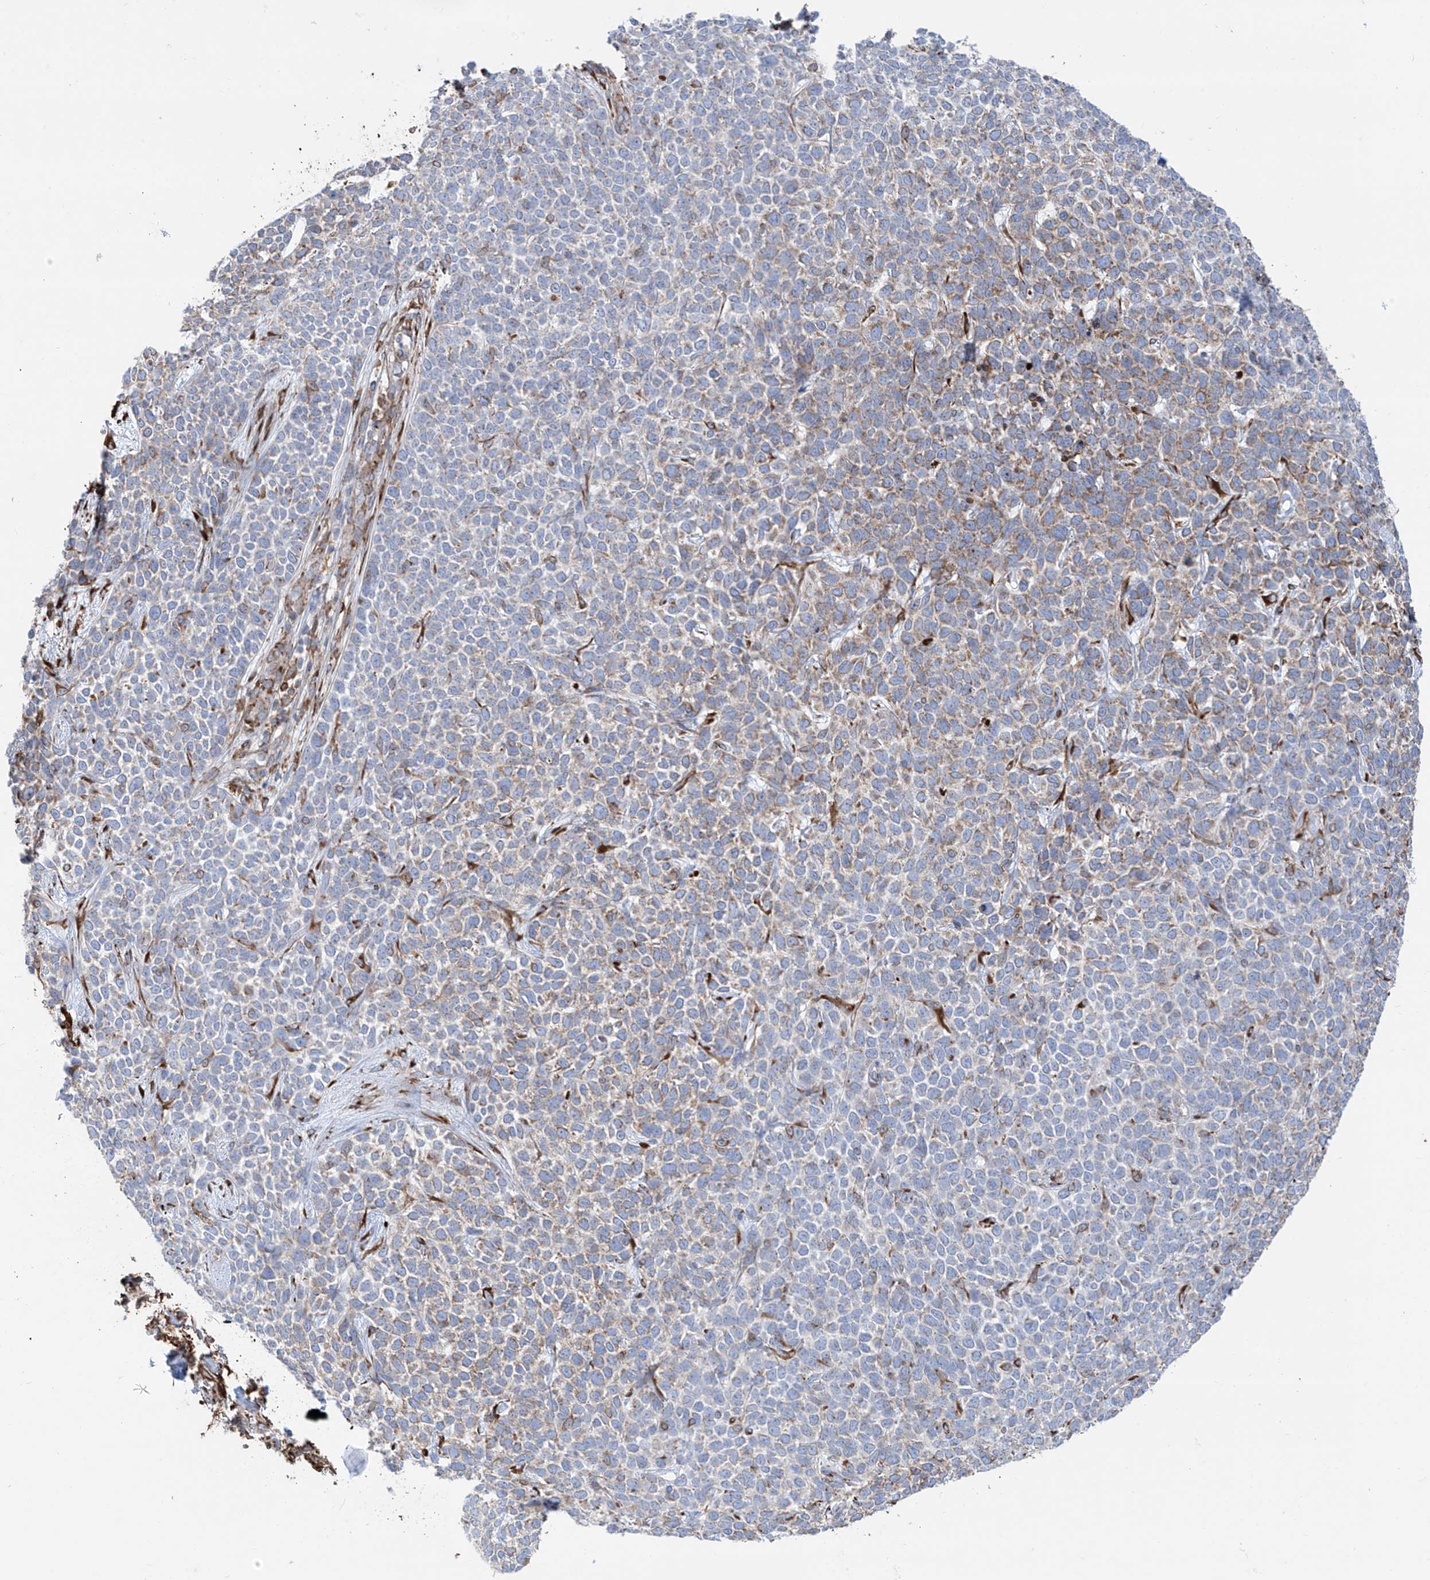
{"staining": {"intensity": "moderate", "quantity": "<25%", "location": "cytoplasmic/membranous"}, "tissue": "skin cancer", "cell_type": "Tumor cells", "image_type": "cancer", "snomed": [{"axis": "morphology", "description": "Basal cell carcinoma"}, {"axis": "topography", "description": "Skin"}], "caption": "Human skin cancer stained with a protein marker exhibits moderate staining in tumor cells.", "gene": "ZNF354C", "patient": {"sex": "female", "age": 84}}